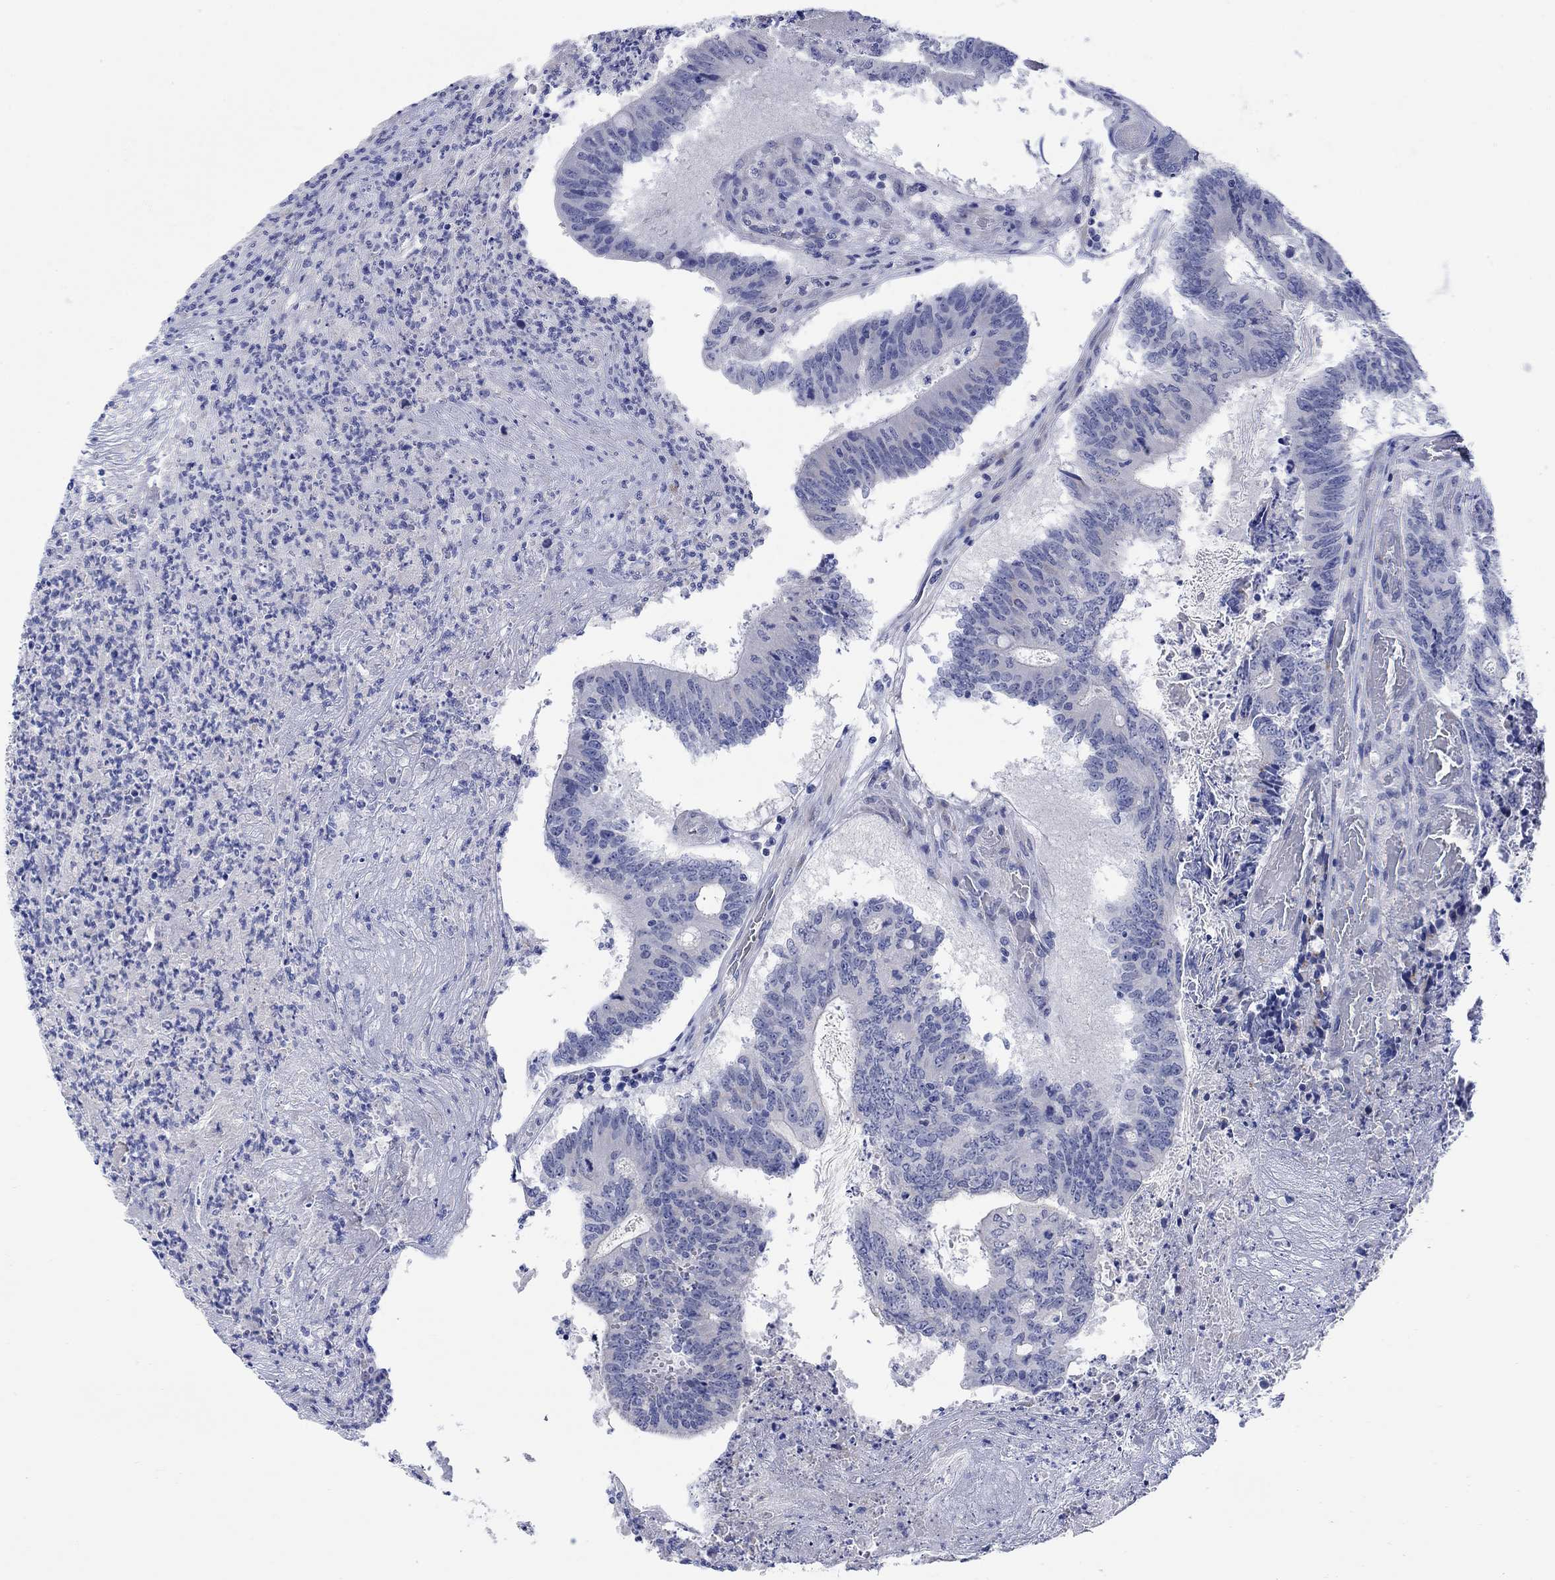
{"staining": {"intensity": "negative", "quantity": "none", "location": "none"}, "tissue": "colorectal cancer", "cell_type": "Tumor cells", "image_type": "cancer", "snomed": [{"axis": "morphology", "description": "Adenocarcinoma, NOS"}, {"axis": "topography", "description": "Colon"}], "caption": "Tumor cells show no significant positivity in colorectal cancer.", "gene": "KRT222", "patient": {"sex": "female", "age": 70}}